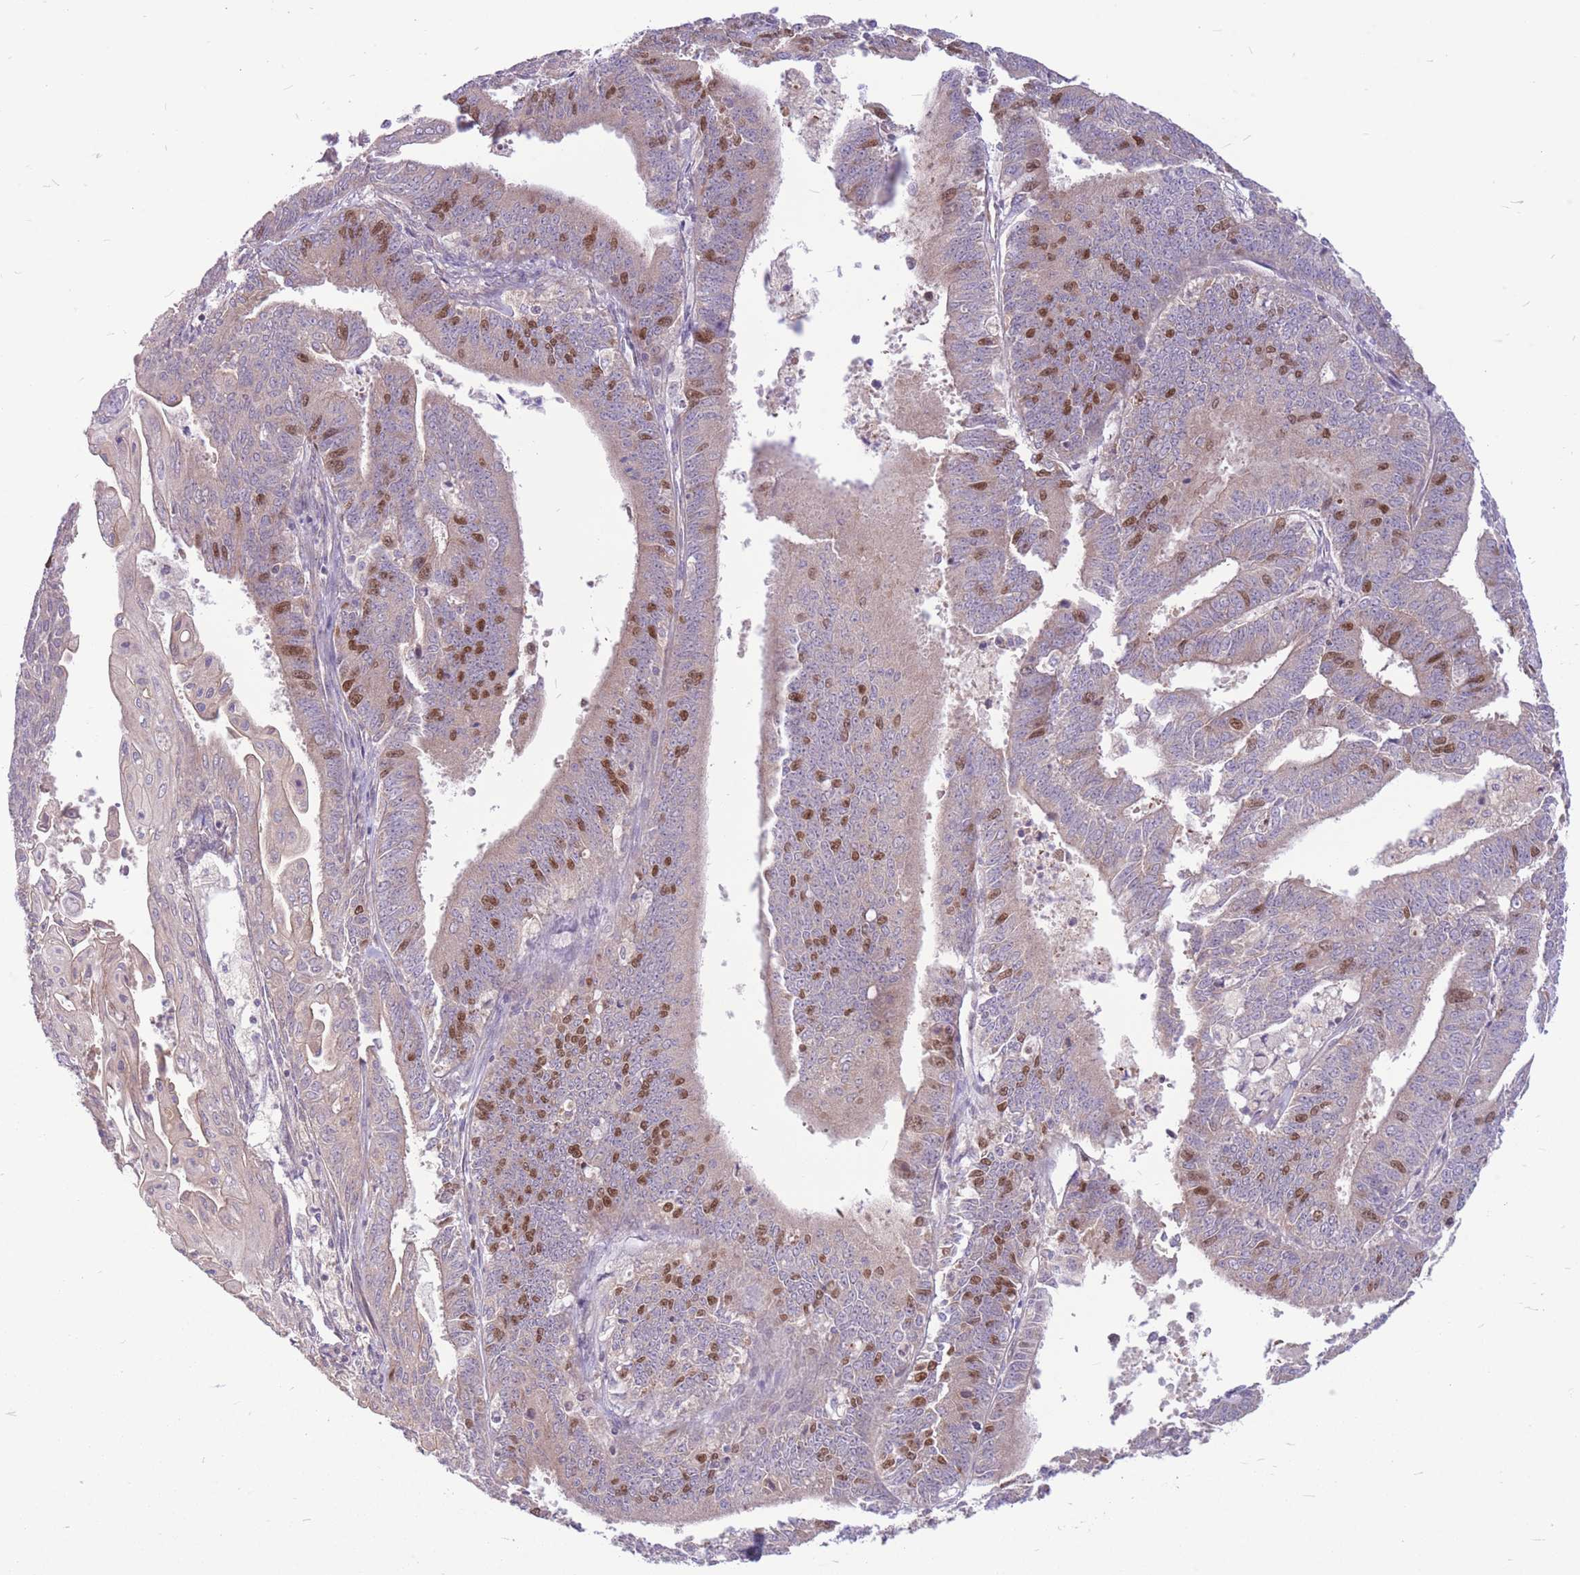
{"staining": {"intensity": "moderate", "quantity": "<25%", "location": "nuclear"}, "tissue": "endometrial cancer", "cell_type": "Tumor cells", "image_type": "cancer", "snomed": [{"axis": "morphology", "description": "Adenocarcinoma, NOS"}, {"axis": "topography", "description": "Endometrium"}], "caption": "Moderate nuclear expression for a protein is present in approximately <25% of tumor cells of endometrial cancer (adenocarcinoma) using IHC.", "gene": "GMNN", "patient": {"sex": "female", "age": 73}}